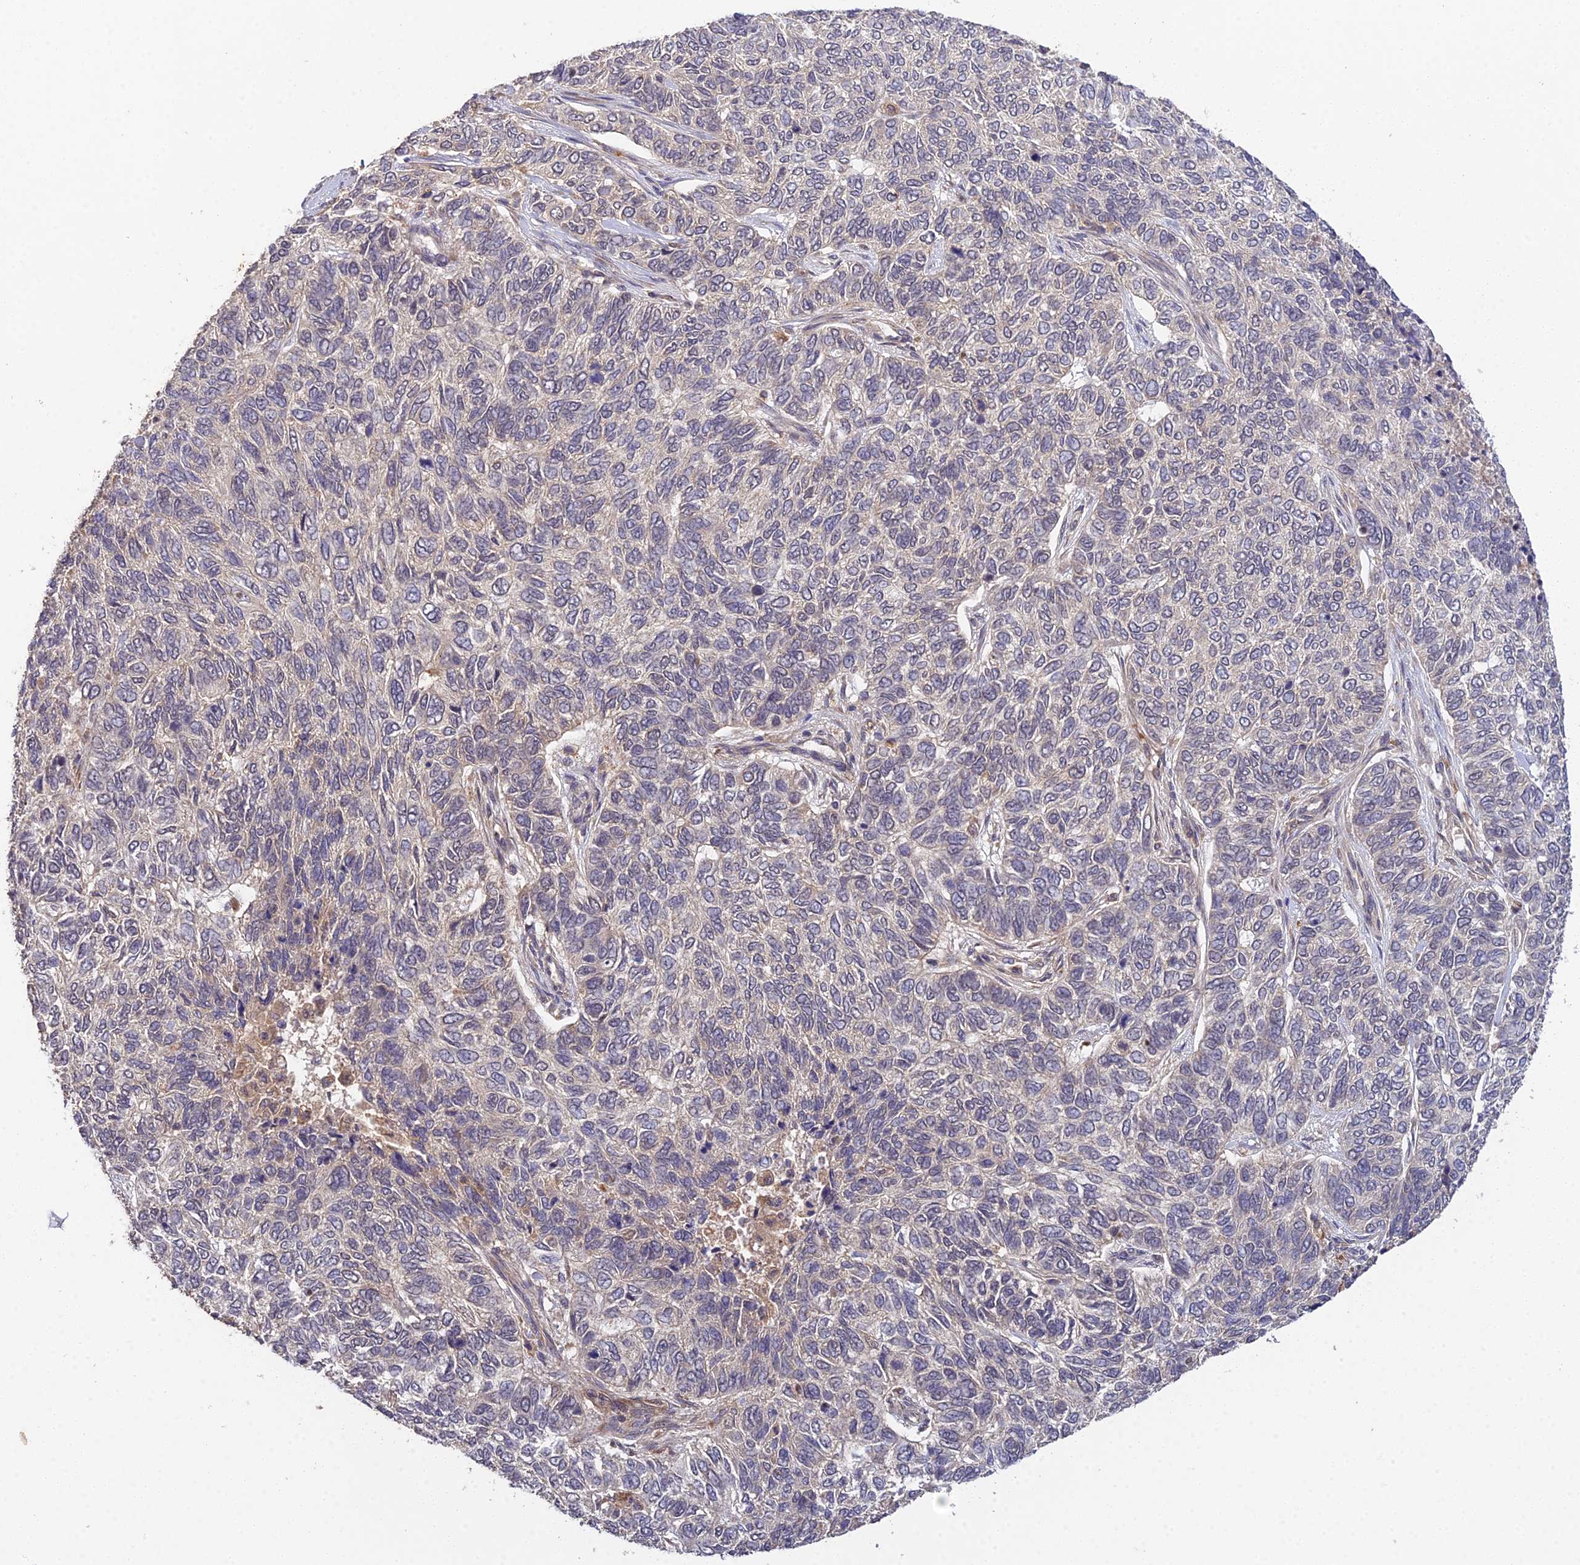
{"staining": {"intensity": "weak", "quantity": "<25%", "location": "cytoplasmic/membranous,nuclear"}, "tissue": "skin cancer", "cell_type": "Tumor cells", "image_type": "cancer", "snomed": [{"axis": "morphology", "description": "Basal cell carcinoma"}, {"axis": "topography", "description": "Skin"}], "caption": "The IHC micrograph has no significant expression in tumor cells of skin basal cell carcinoma tissue. Brightfield microscopy of IHC stained with DAB (3,3'-diaminobenzidine) (brown) and hematoxylin (blue), captured at high magnification.", "gene": "TPRX1", "patient": {"sex": "female", "age": 65}}